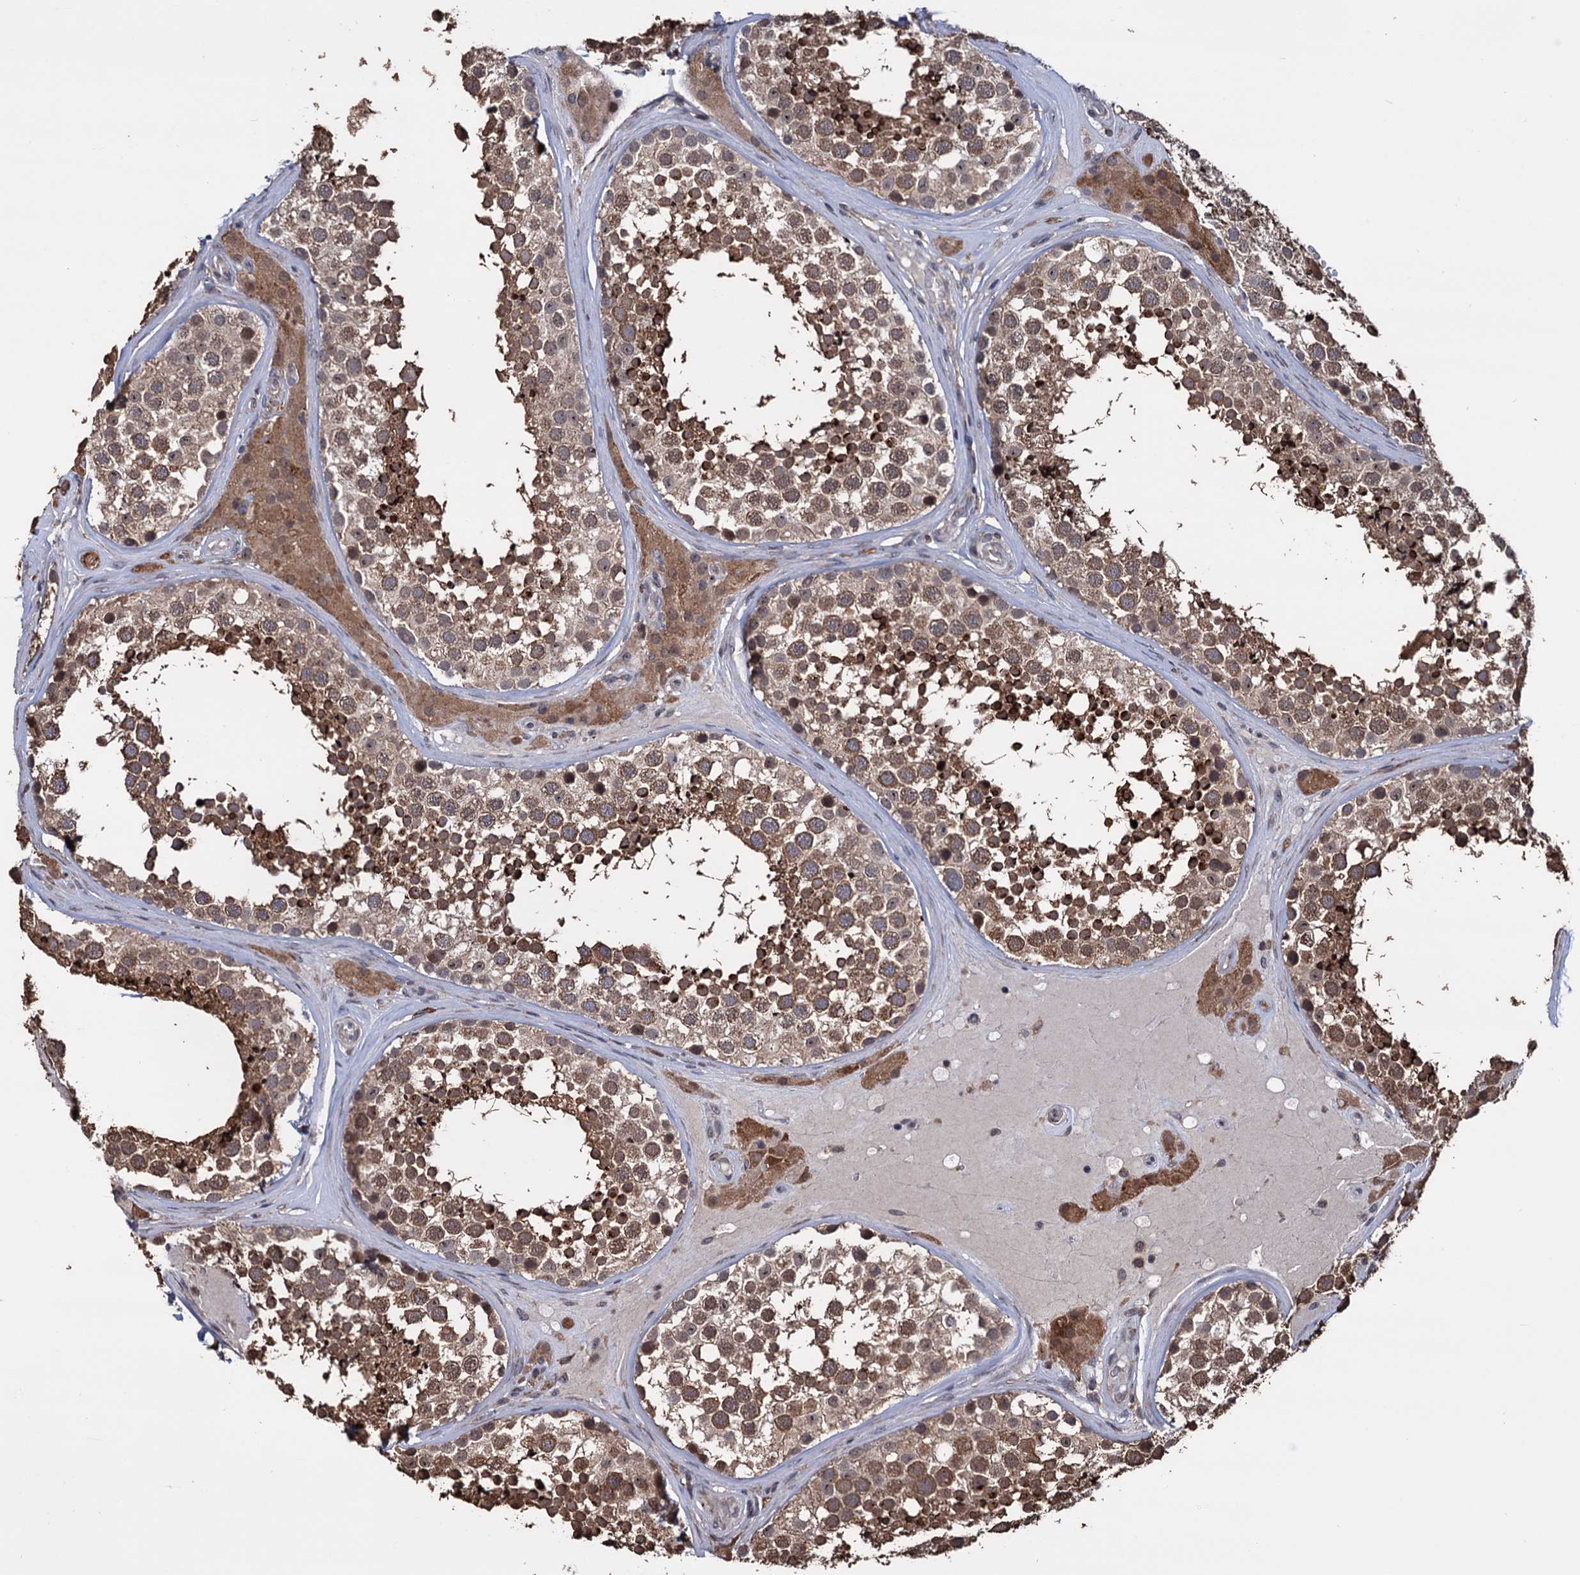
{"staining": {"intensity": "moderate", "quantity": ">75%", "location": "cytoplasmic/membranous"}, "tissue": "testis", "cell_type": "Cells in seminiferous ducts", "image_type": "normal", "snomed": [{"axis": "morphology", "description": "Normal tissue, NOS"}, {"axis": "topography", "description": "Testis"}], "caption": "This is an image of immunohistochemistry staining of unremarkable testis, which shows moderate expression in the cytoplasmic/membranous of cells in seminiferous ducts.", "gene": "TBC1D12", "patient": {"sex": "male", "age": 46}}